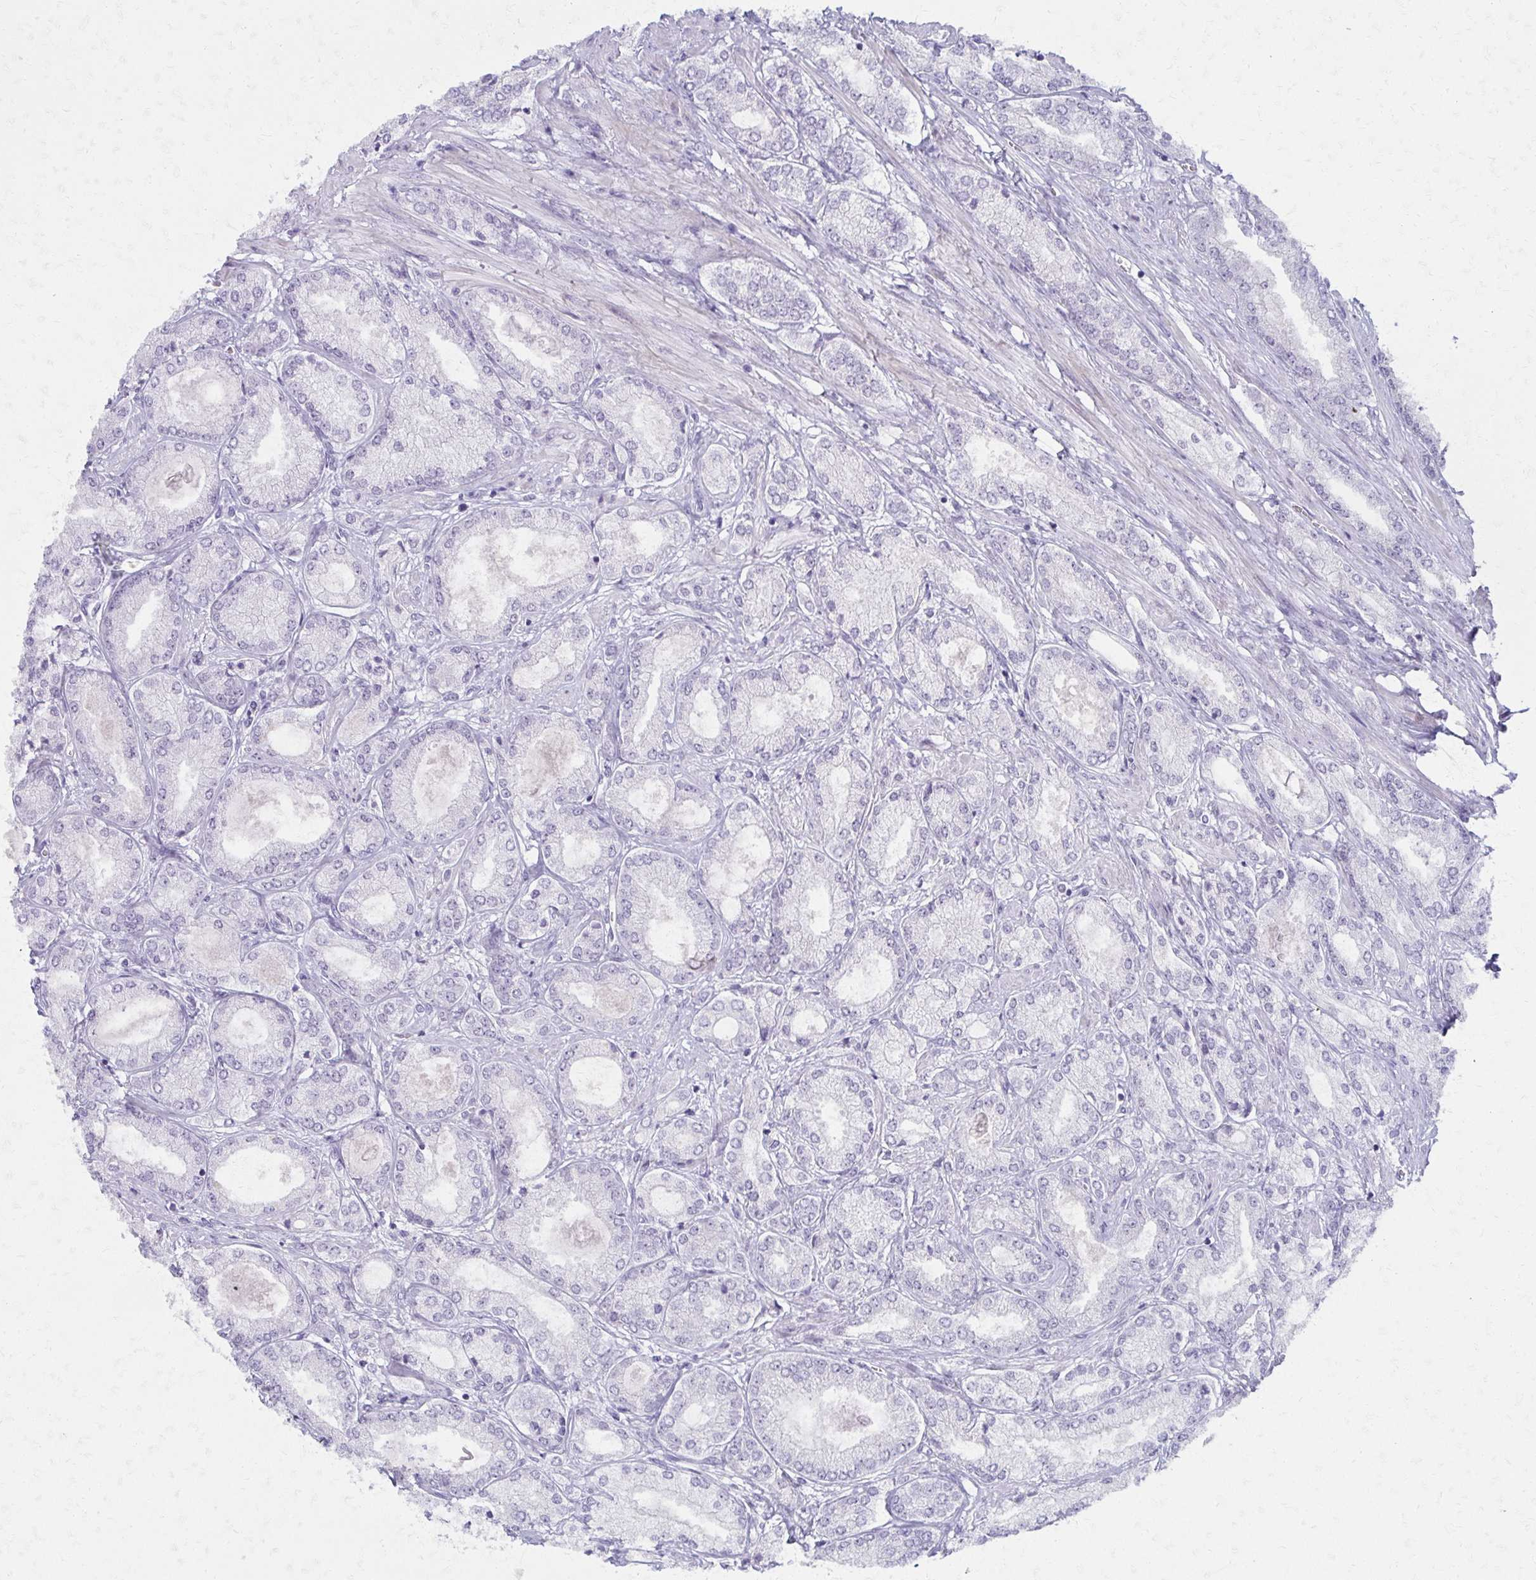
{"staining": {"intensity": "negative", "quantity": "none", "location": "none"}, "tissue": "prostate cancer", "cell_type": "Tumor cells", "image_type": "cancer", "snomed": [{"axis": "morphology", "description": "Adenocarcinoma, High grade"}, {"axis": "topography", "description": "Prostate"}], "caption": "Immunohistochemistry (IHC) micrograph of human prostate adenocarcinoma (high-grade) stained for a protein (brown), which reveals no staining in tumor cells.", "gene": "MORC4", "patient": {"sex": "male", "age": 68}}